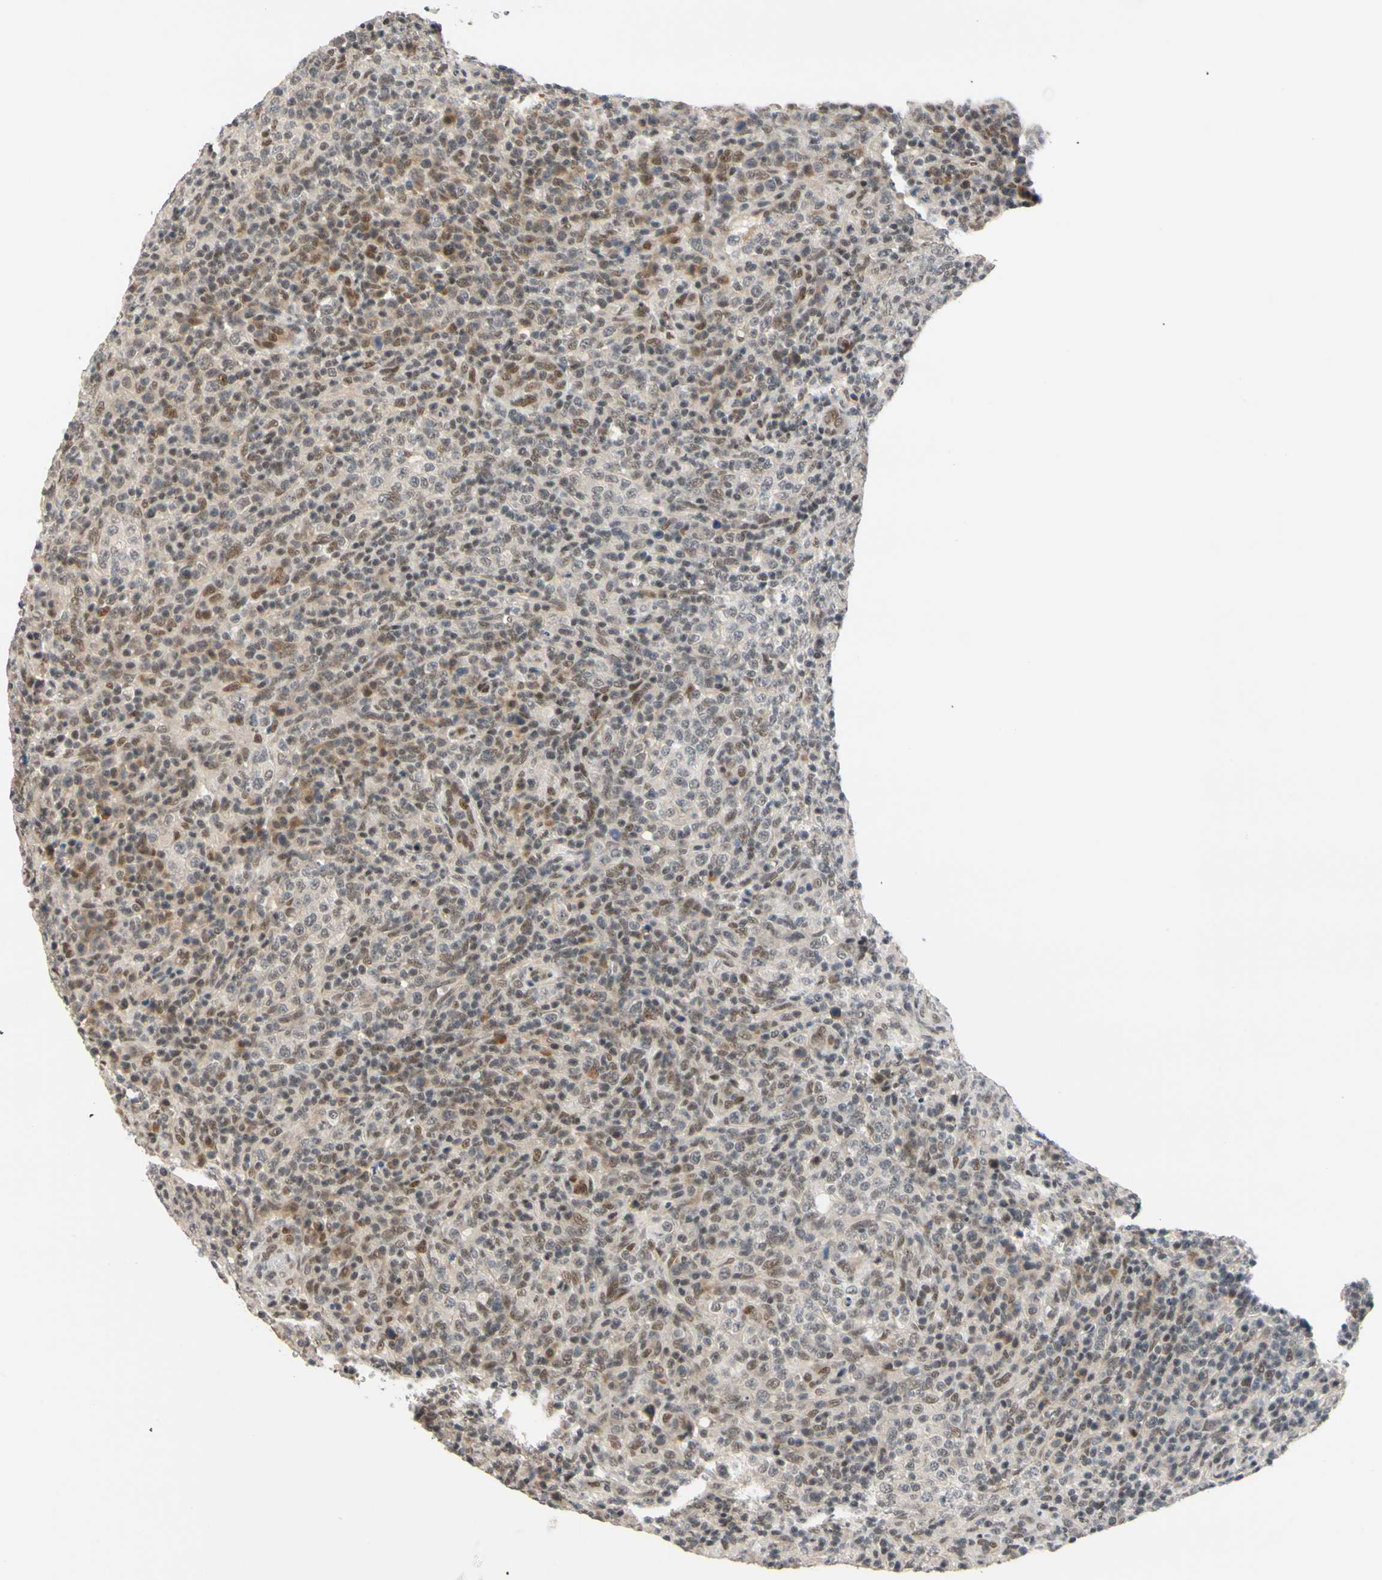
{"staining": {"intensity": "weak", "quantity": "25%-75%", "location": "nuclear"}, "tissue": "lymphoma", "cell_type": "Tumor cells", "image_type": "cancer", "snomed": [{"axis": "morphology", "description": "Malignant lymphoma, non-Hodgkin's type, High grade"}, {"axis": "topography", "description": "Lymph node"}], "caption": "Immunohistochemical staining of human malignant lymphoma, non-Hodgkin's type (high-grade) demonstrates low levels of weak nuclear protein staining in about 25%-75% of tumor cells.", "gene": "TAF4", "patient": {"sex": "female", "age": 76}}